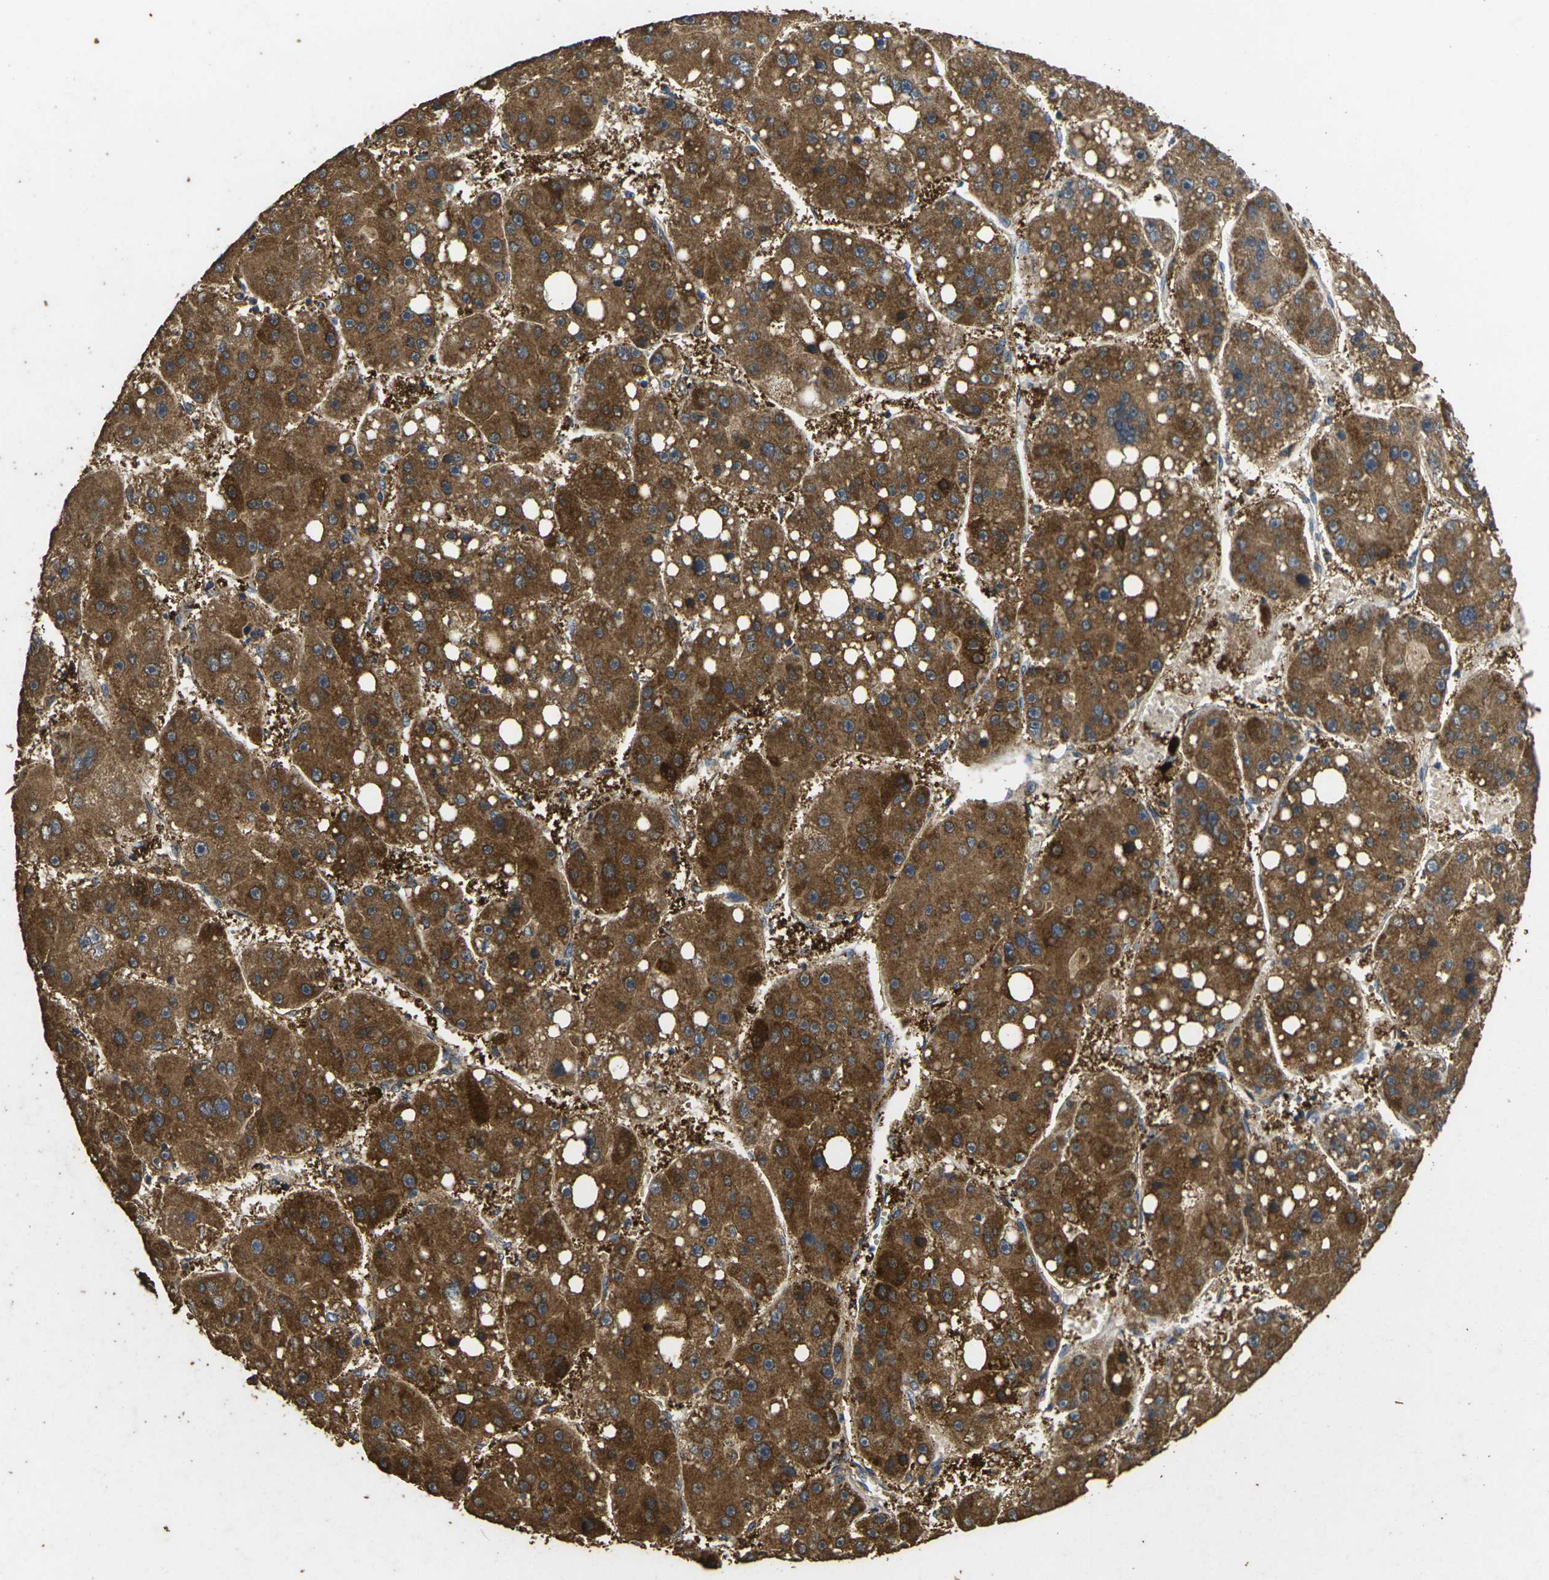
{"staining": {"intensity": "moderate", "quantity": ">75%", "location": "cytoplasmic/membranous"}, "tissue": "liver cancer", "cell_type": "Tumor cells", "image_type": "cancer", "snomed": [{"axis": "morphology", "description": "Carcinoma, Hepatocellular, NOS"}, {"axis": "topography", "description": "Liver"}], "caption": "High-magnification brightfield microscopy of hepatocellular carcinoma (liver) stained with DAB (brown) and counterstained with hematoxylin (blue). tumor cells exhibit moderate cytoplasmic/membranous positivity is appreciated in approximately>75% of cells.", "gene": "MAPK11", "patient": {"sex": "female", "age": 61}}